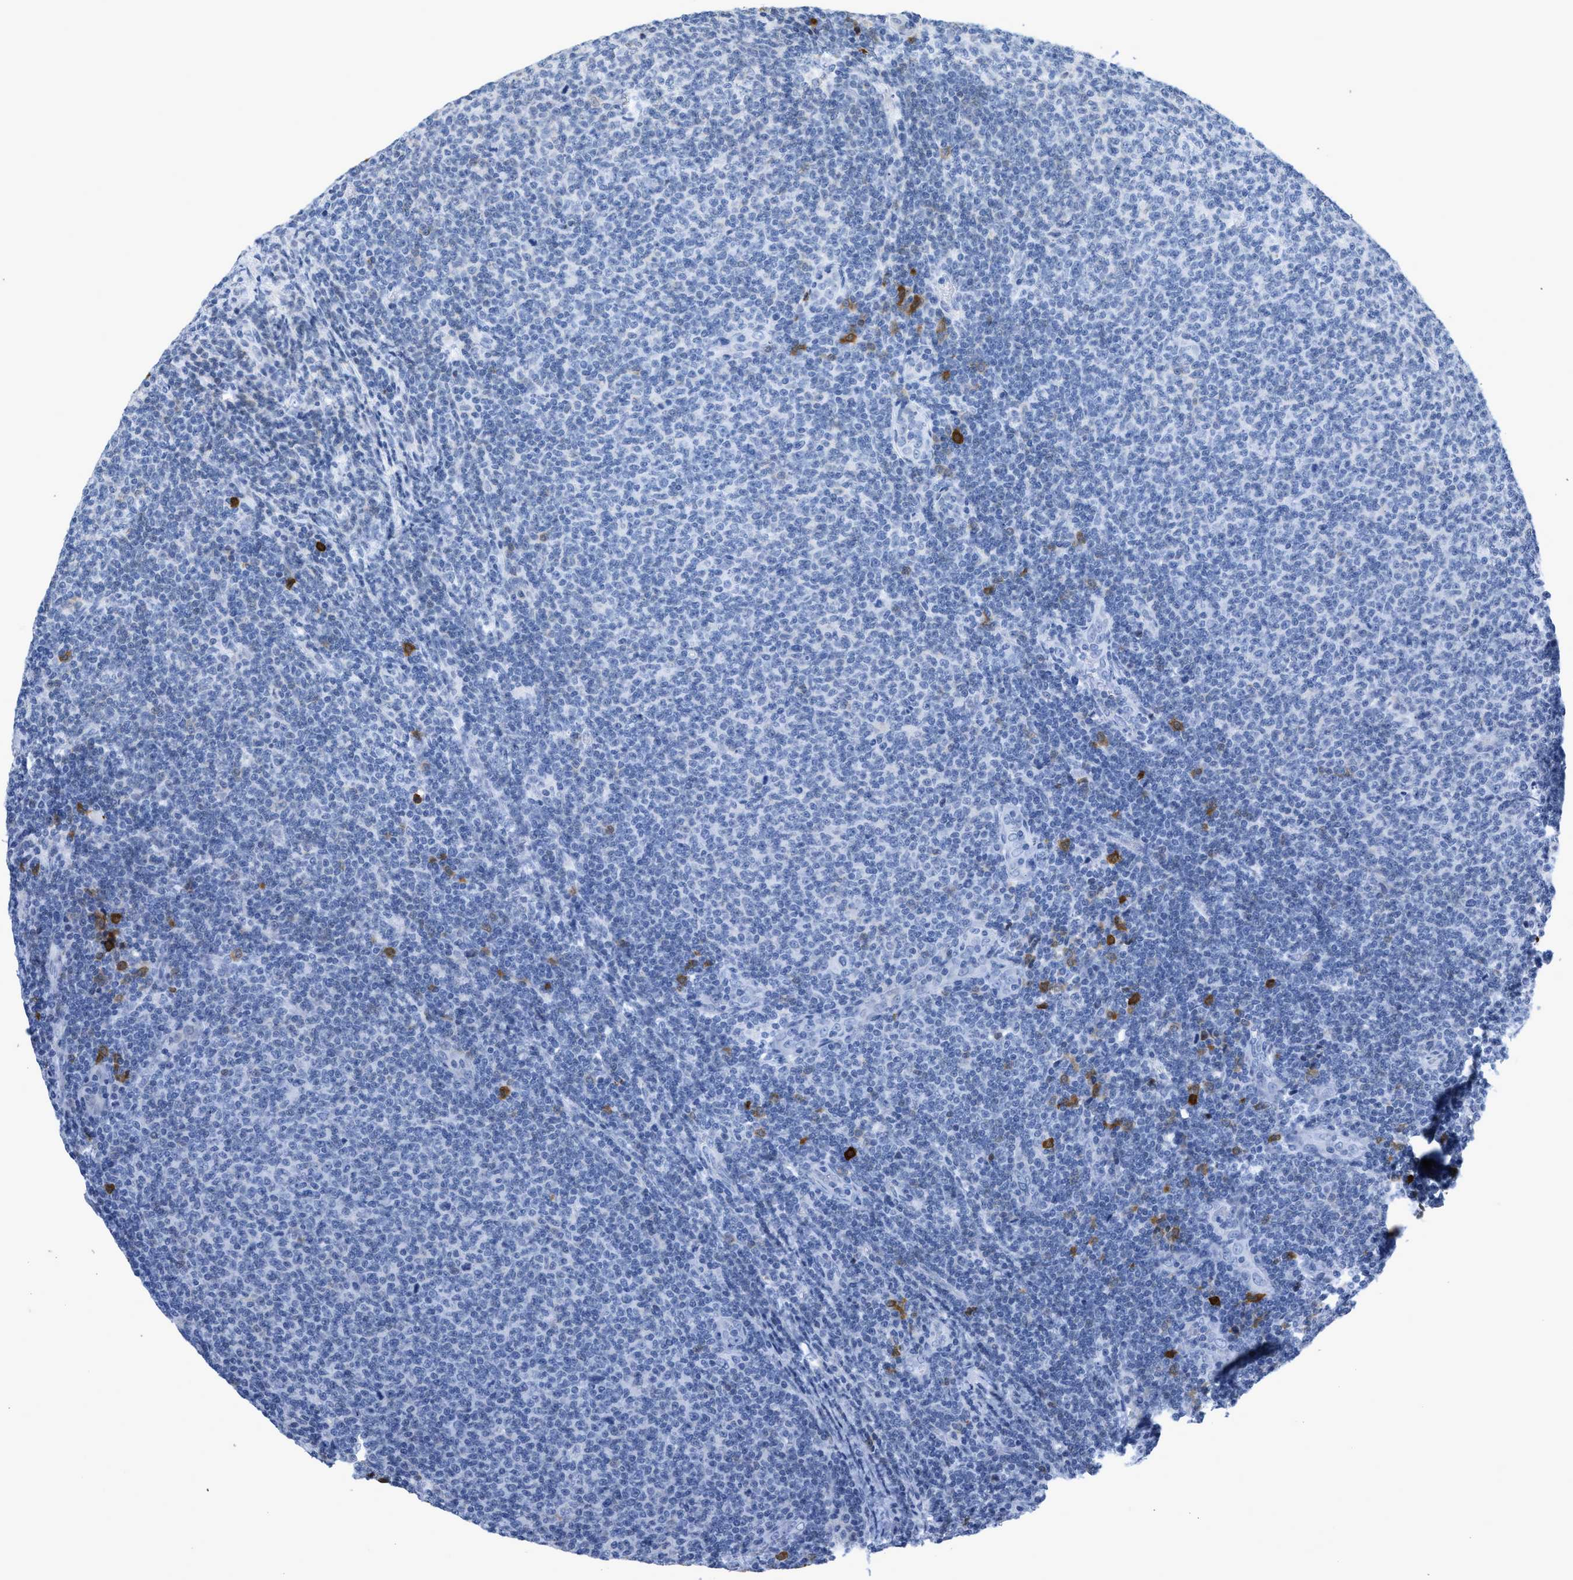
{"staining": {"intensity": "negative", "quantity": "none", "location": "none"}, "tissue": "lymphoma", "cell_type": "Tumor cells", "image_type": "cancer", "snomed": [{"axis": "morphology", "description": "Malignant lymphoma, non-Hodgkin's type, Low grade"}, {"axis": "topography", "description": "Lymph node"}], "caption": "High magnification brightfield microscopy of lymphoma stained with DAB (3,3'-diaminobenzidine) (brown) and counterstained with hematoxylin (blue): tumor cells show no significant staining.", "gene": "CRYM", "patient": {"sex": "male", "age": 66}}